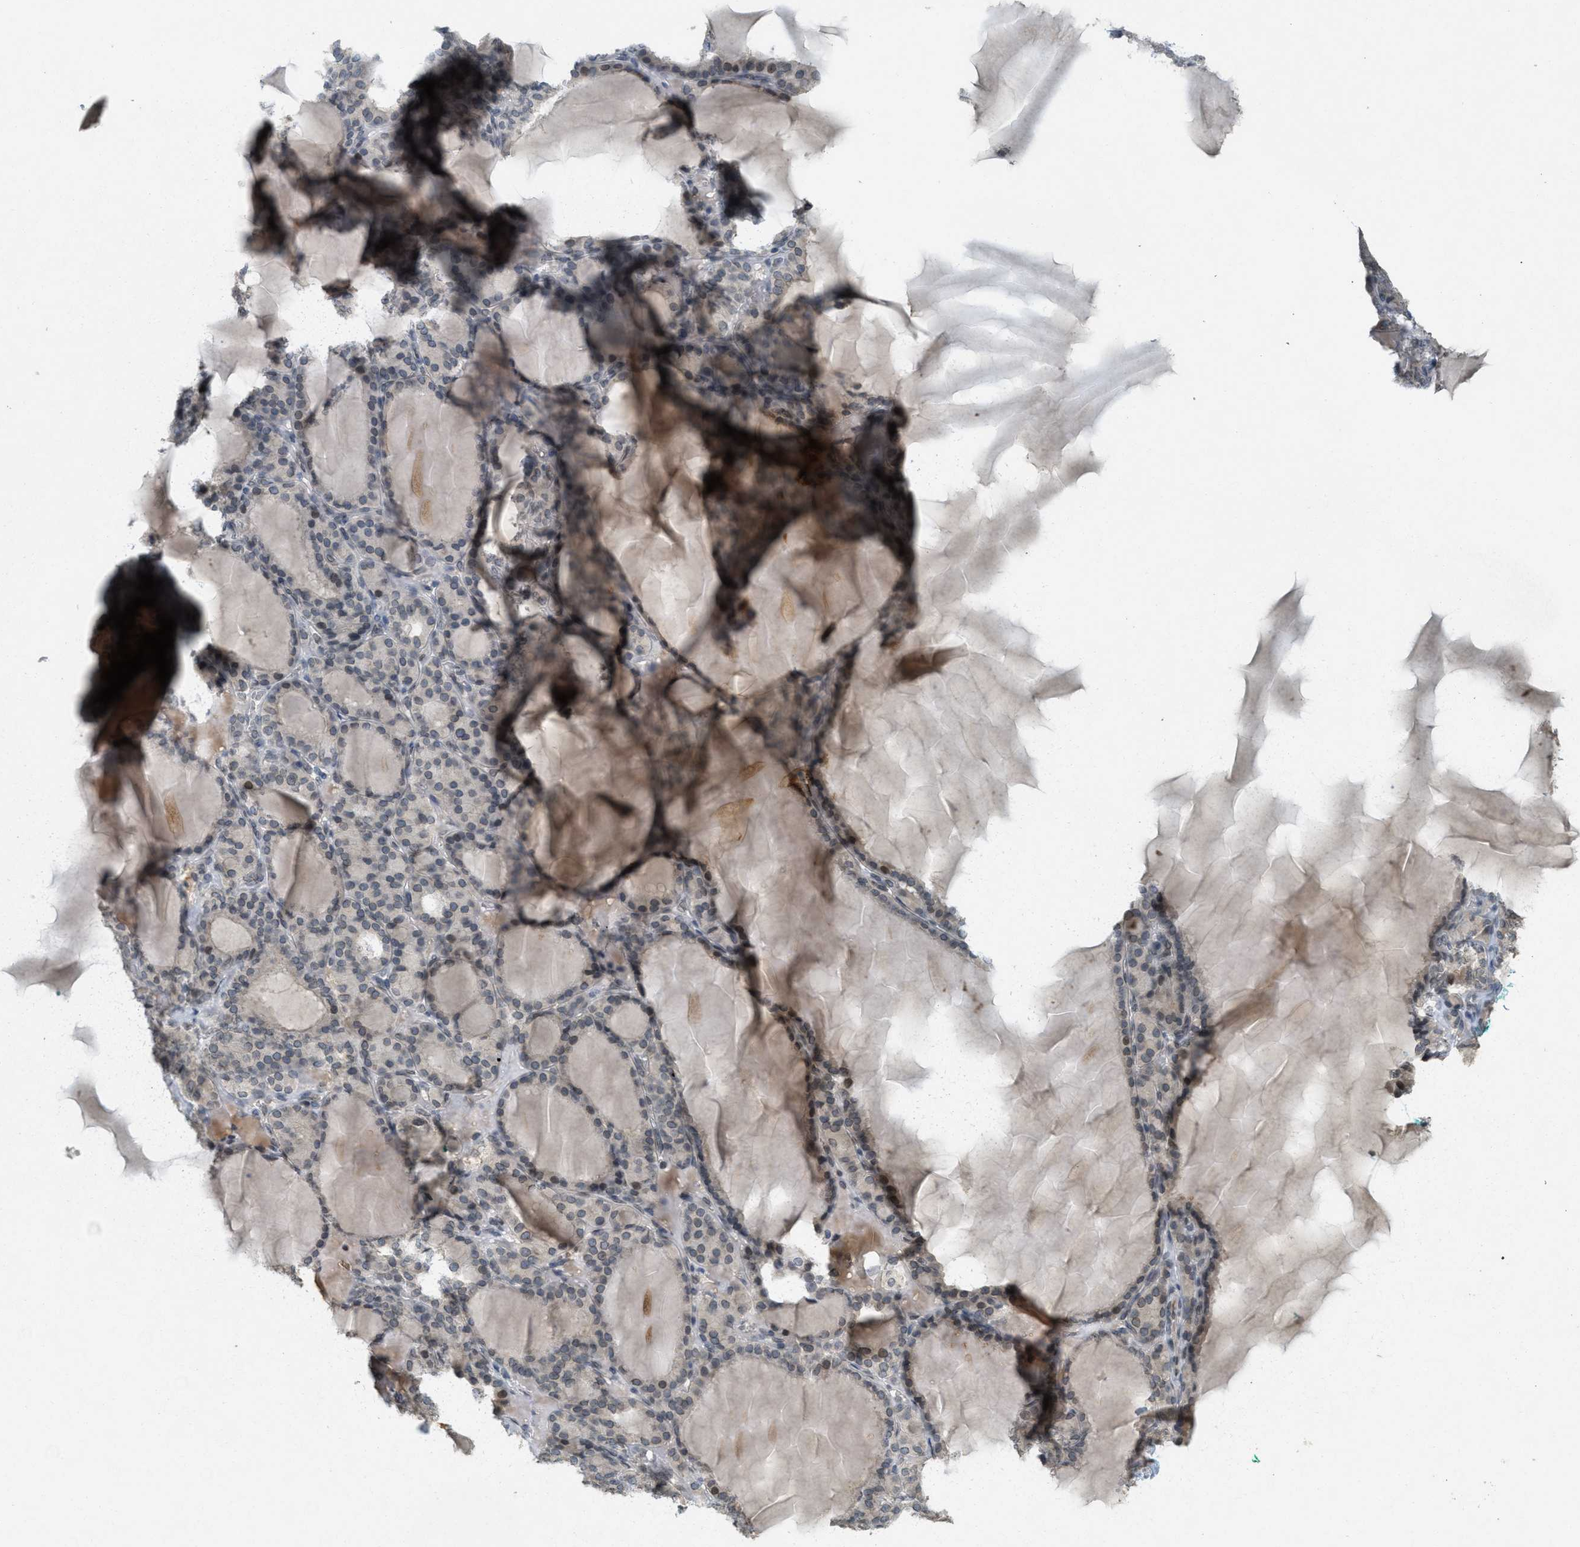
{"staining": {"intensity": "weak", "quantity": "25%-75%", "location": "cytoplasmic/membranous,nuclear"}, "tissue": "thyroid gland", "cell_type": "Glandular cells", "image_type": "normal", "snomed": [{"axis": "morphology", "description": "Normal tissue, NOS"}, {"axis": "topography", "description": "Thyroid gland"}], "caption": "A high-resolution histopathology image shows IHC staining of benign thyroid gland, which displays weak cytoplasmic/membranous,nuclear positivity in approximately 25%-75% of glandular cells.", "gene": "ABHD6", "patient": {"sex": "female", "age": 28}}